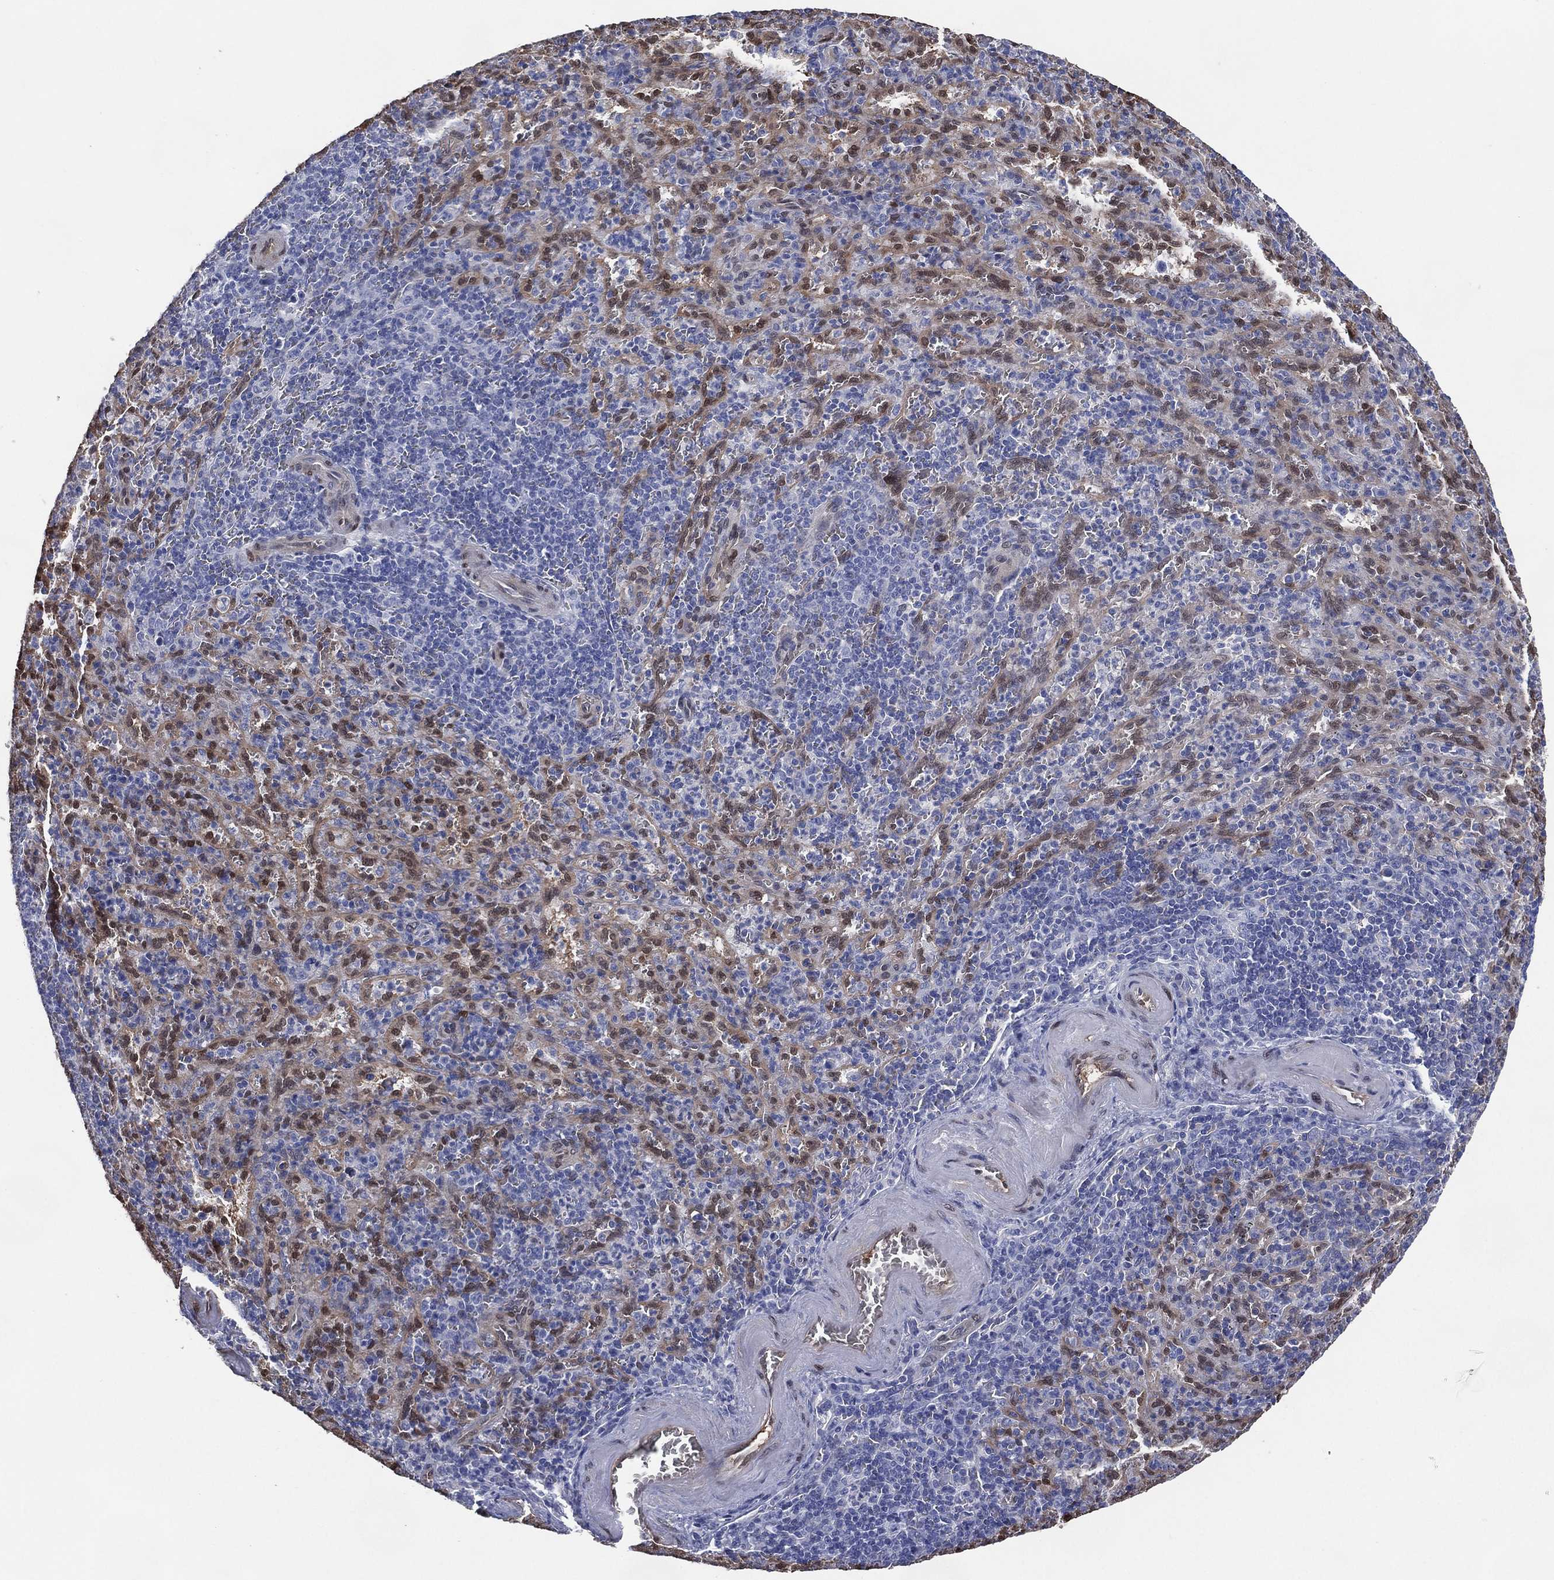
{"staining": {"intensity": "negative", "quantity": "none", "location": "none"}, "tissue": "spleen", "cell_type": "Cells in red pulp", "image_type": "normal", "snomed": [{"axis": "morphology", "description": "Normal tissue, NOS"}, {"axis": "topography", "description": "Spleen"}], "caption": "This is an immunohistochemistry micrograph of normal spleen. There is no staining in cells in red pulp.", "gene": "AK1", "patient": {"sex": "male", "age": 57}}